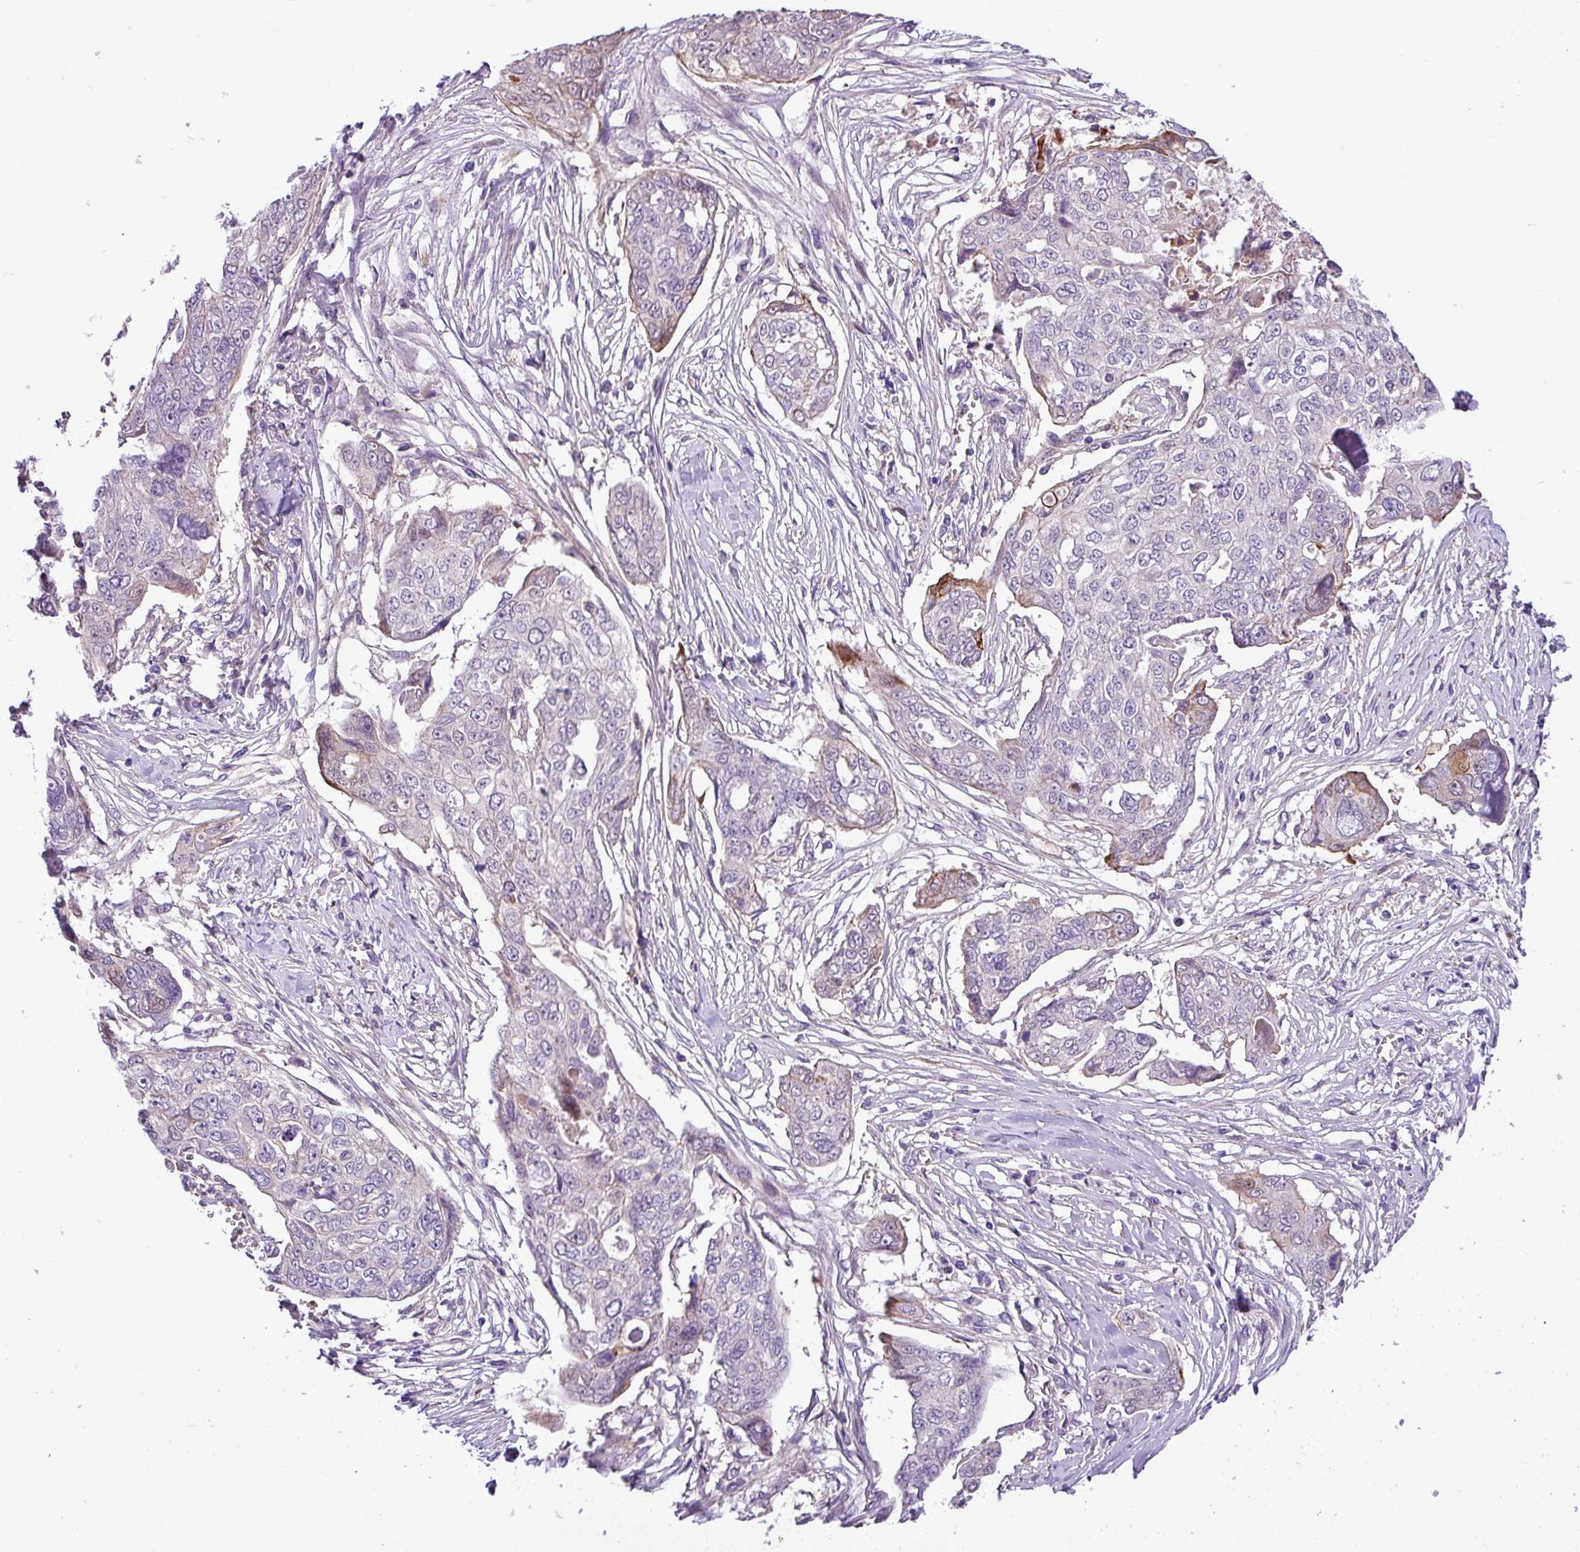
{"staining": {"intensity": "negative", "quantity": "none", "location": "none"}, "tissue": "ovarian cancer", "cell_type": "Tumor cells", "image_type": "cancer", "snomed": [{"axis": "morphology", "description": "Carcinoma, endometroid"}, {"axis": "topography", "description": "Ovary"}], "caption": "Ovarian cancer stained for a protein using immunohistochemistry (IHC) exhibits no positivity tumor cells.", "gene": "NBEAL2", "patient": {"sex": "female", "age": 70}}